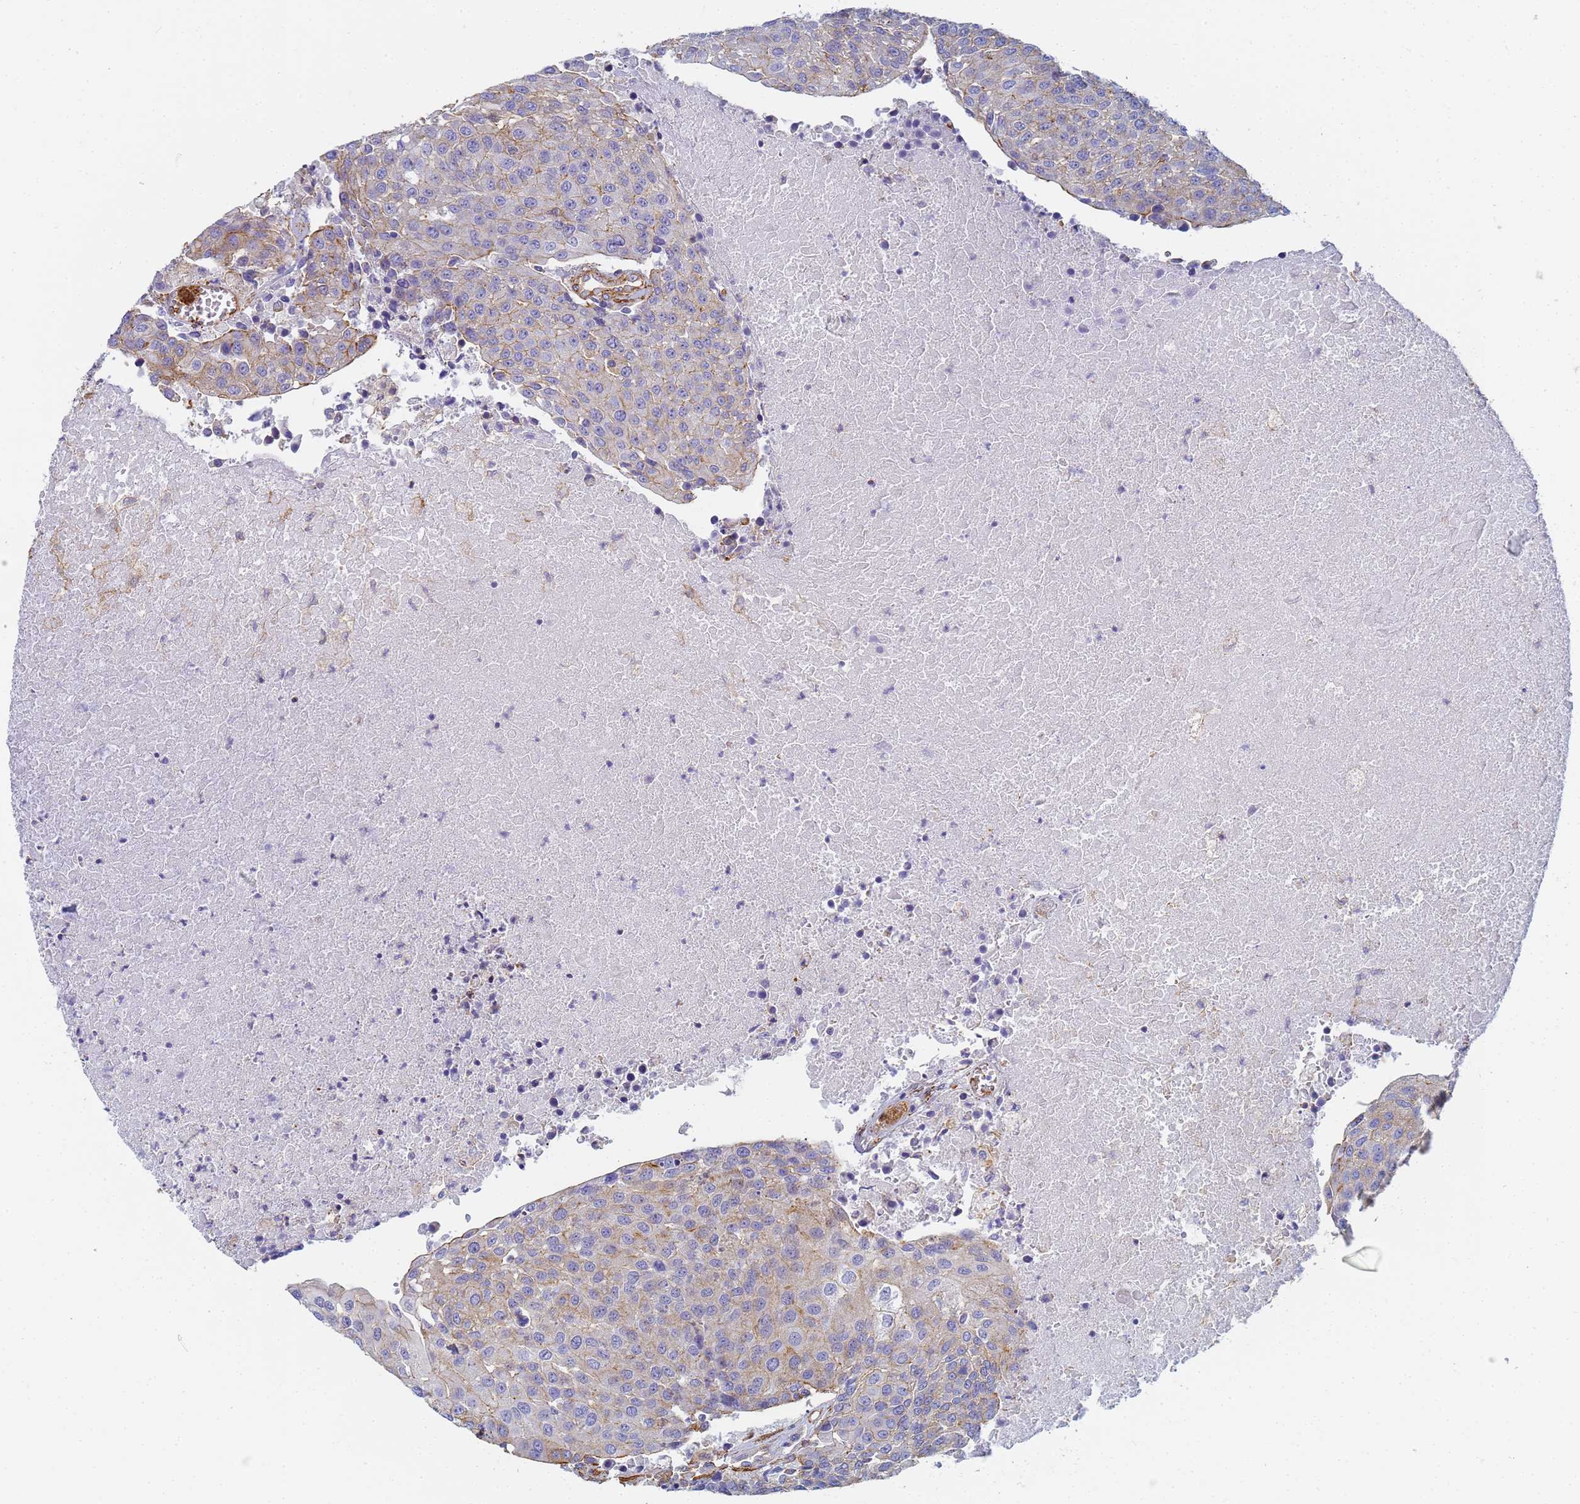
{"staining": {"intensity": "moderate", "quantity": "25%-75%", "location": "cytoplasmic/membranous"}, "tissue": "urothelial cancer", "cell_type": "Tumor cells", "image_type": "cancer", "snomed": [{"axis": "morphology", "description": "Urothelial carcinoma, High grade"}, {"axis": "topography", "description": "Urinary bladder"}], "caption": "Immunohistochemical staining of human urothelial cancer demonstrates moderate cytoplasmic/membranous protein expression in approximately 25%-75% of tumor cells.", "gene": "TPM1", "patient": {"sex": "female", "age": 85}}